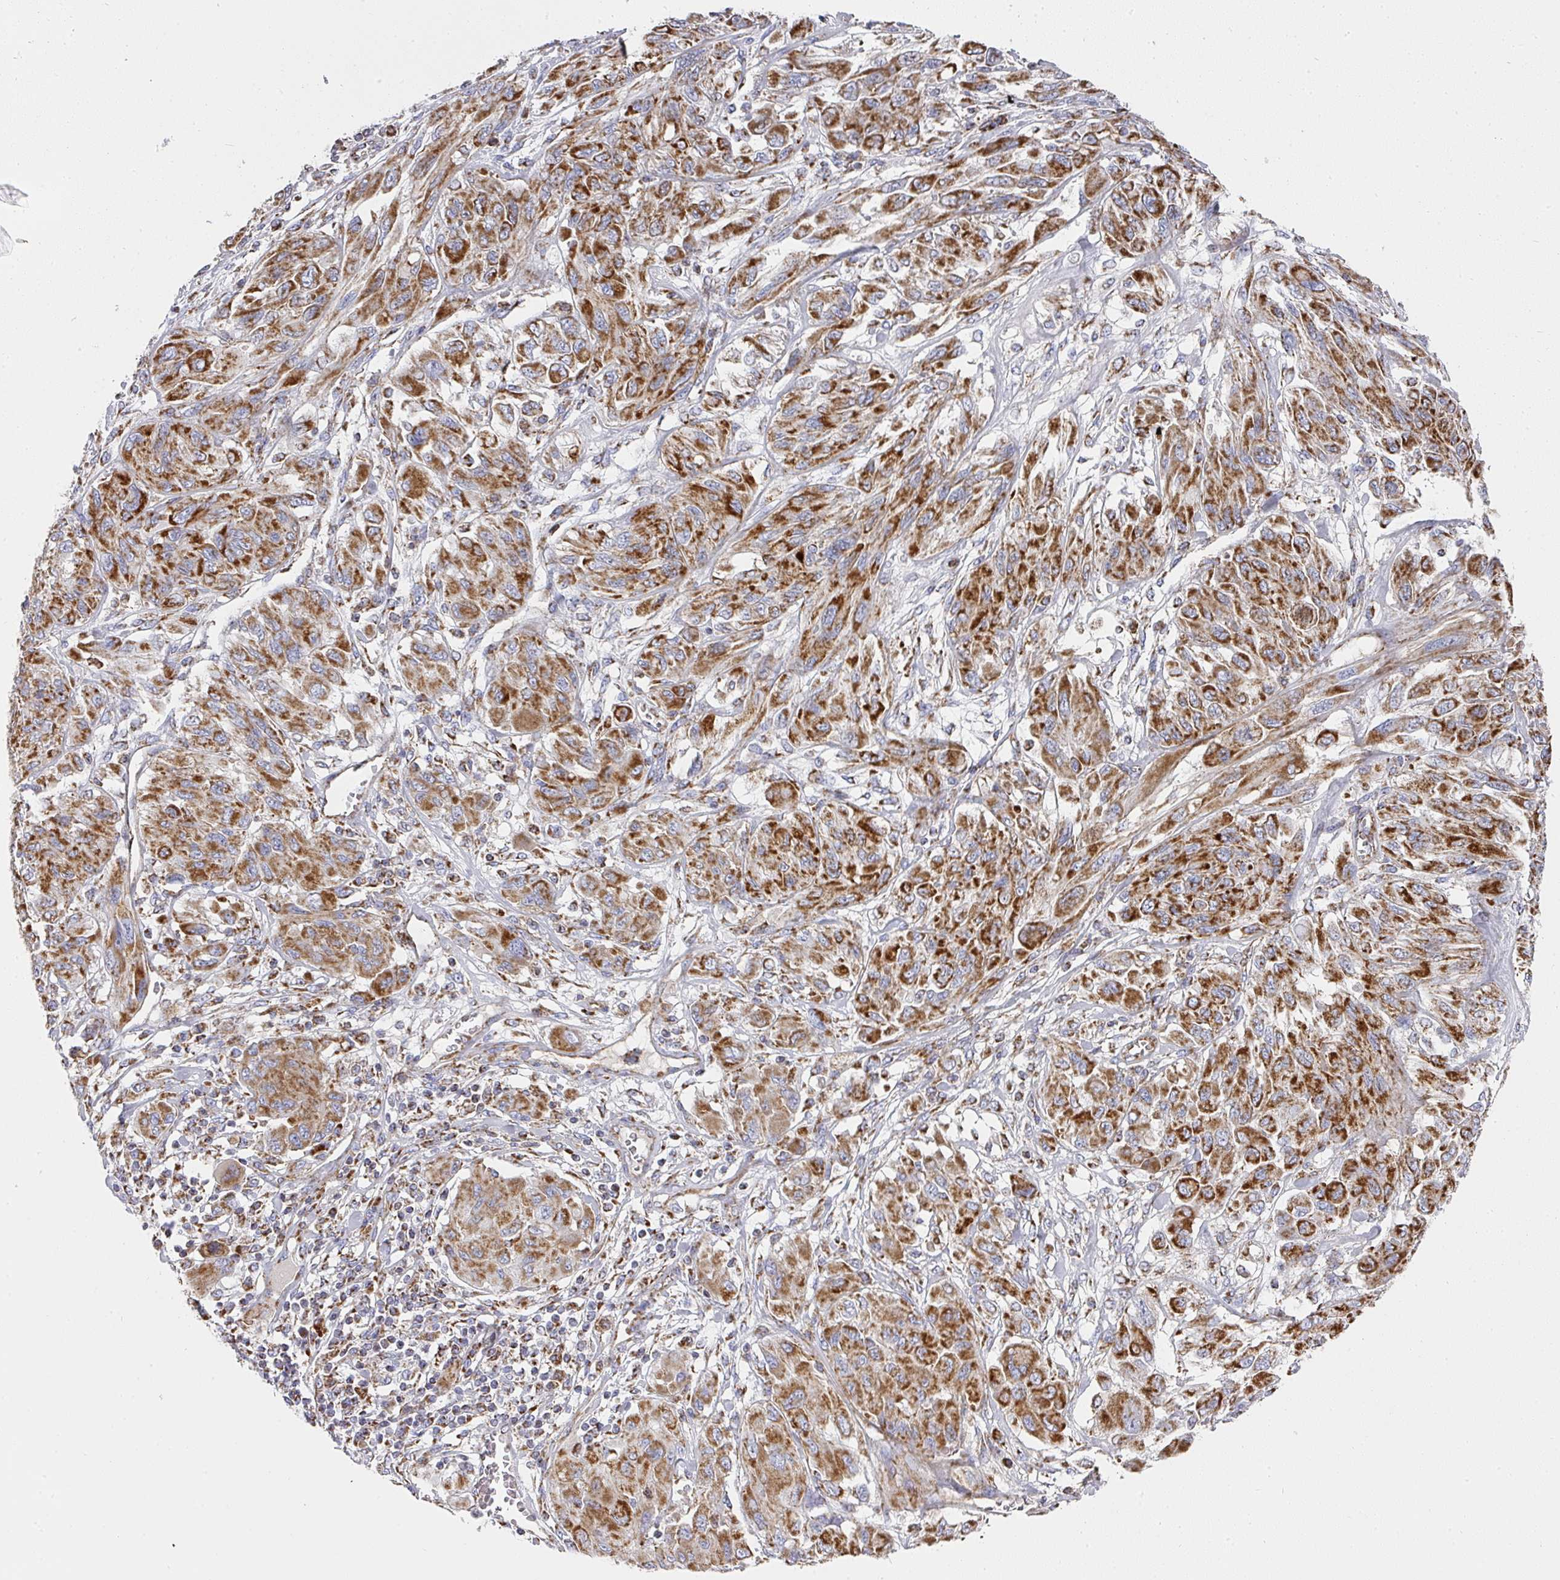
{"staining": {"intensity": "strong", "quantity": ">75%", "location": "cytoplasmic/membranous"}, "tissue": "melanoma", "cell_type": "Tumor cells", "image_type": "cancer", "snomed": [{"axis": "morphology", "description": "Malignant melanoma, NOS"}, {"axis": "topography", "description": "Skin"}], "caption": "A high amount of strong cytoplasmic/membranous positivity is appreciated in about >75% of tumor cells in melanoma tissue.", "gene": "UQCRFS1", "patient": {"sex": "female", "age": 91}}